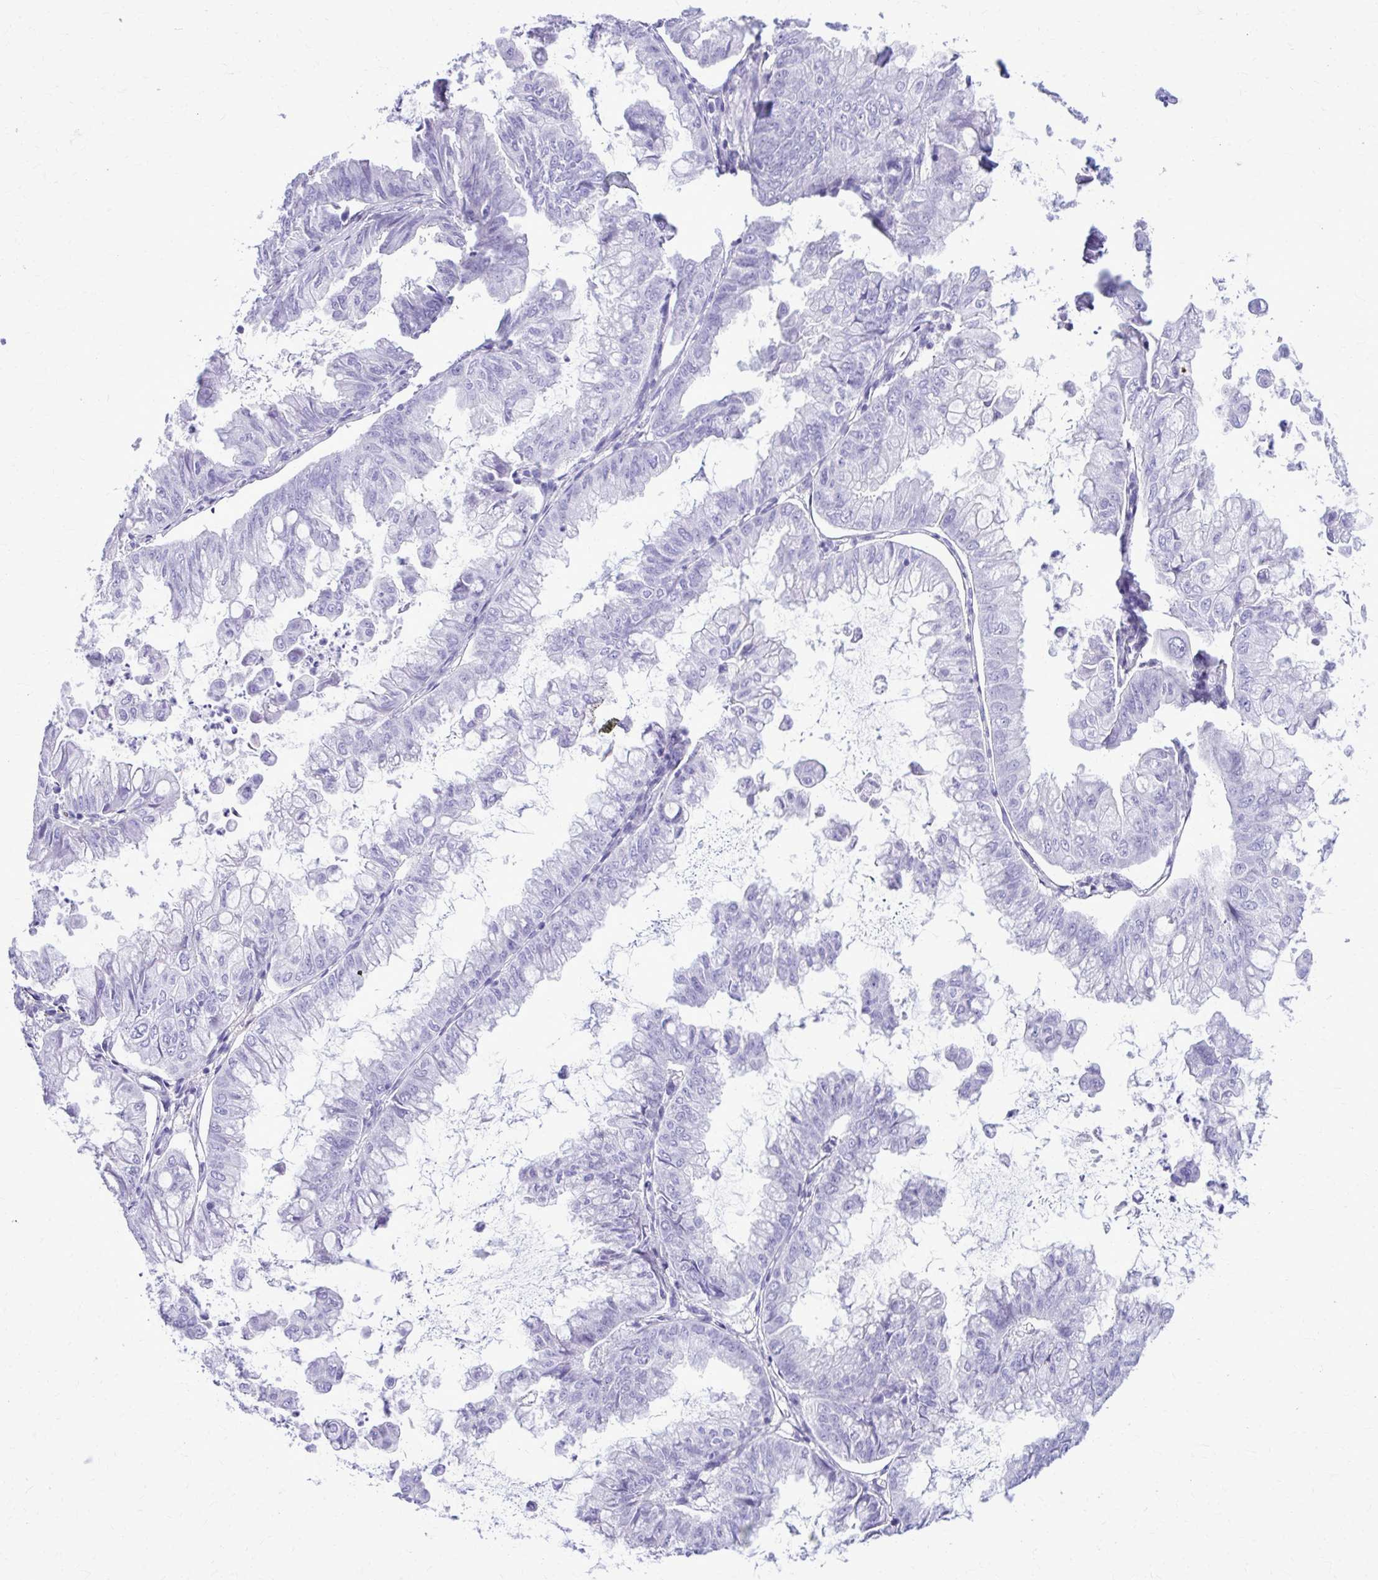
{"staining": {"intensity": "negative", "quantity": "none", "location": "none"}, "tissue": "stomach cancer", "cell_type": "Tumor cells", "image_type": "cancer", "snomed": [{"axis": "morphology", "description": "Adenocarcinoma, NOS"}, {"axis": "topography", "description": "Stomach, upper"}], "caption": "IHC photomicrograph of human adenocarcinoma (stomach) stained for a protein (brown), which shows no positivity in tumor cells.", "gene": "RASL11B", "patient": {"sex": "male", "age": 80}}